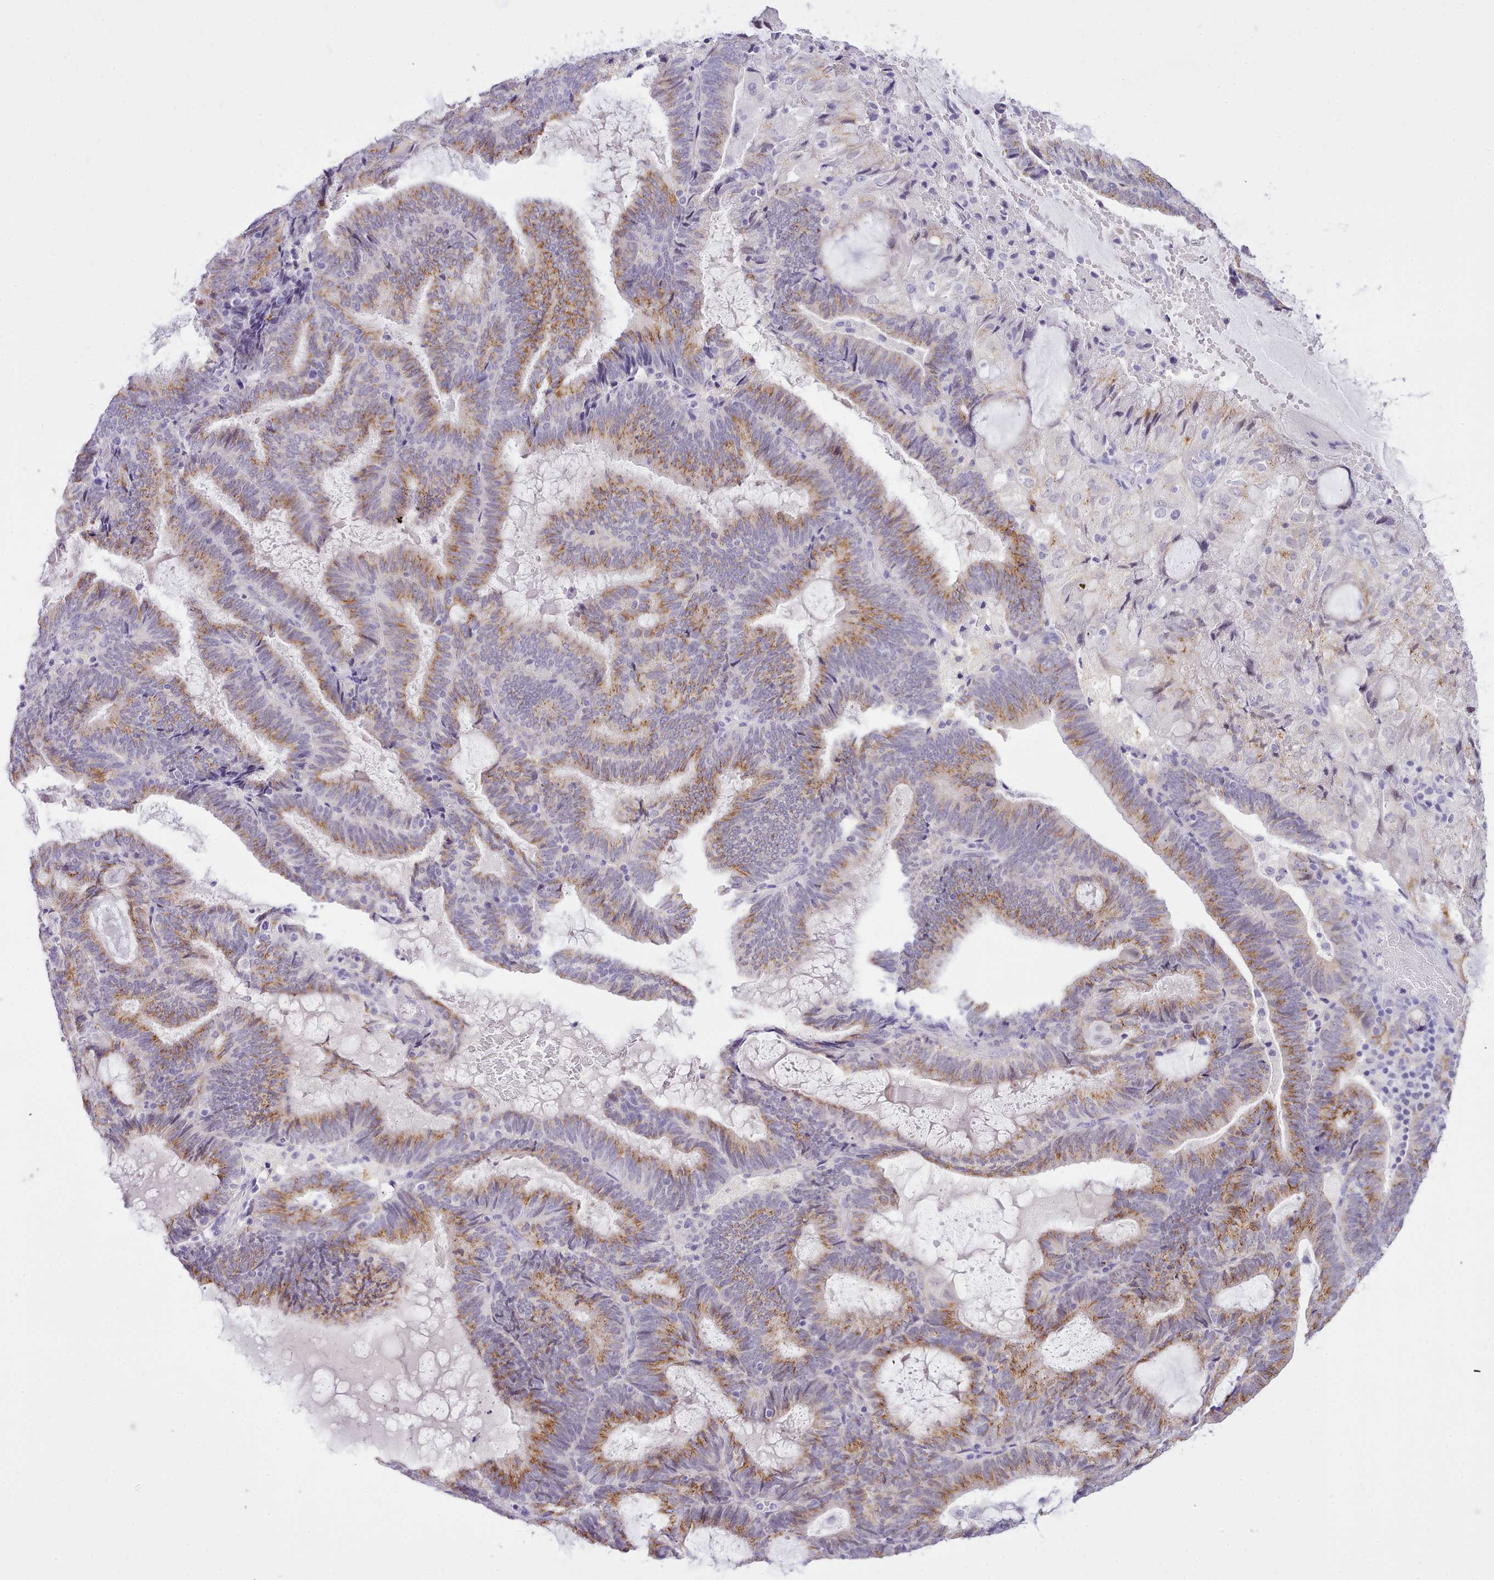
{"staining": {"intensity": "moderate", "quantity": ">75%", "location": "cytoplasmic/membranous"}, "tissue": "endometrial cancer", "cell_type": "Tumor cells", "image_type": "cancer", "snomed": [{"axis": "morphology", "description": "Adenocarcinoma, NOS"}, {"axis": "topography", "description": "Endometrium"}], "caption": "A histopathology image showing moderate cytoplasmic/membranous staining in approximately >75% of tumor cells in endometrial adenocarcinoma, as visualized by brown immunohistochemical staining.", "gene": "LRRC37A", "patient": {"sex": "female", "age": 81}}